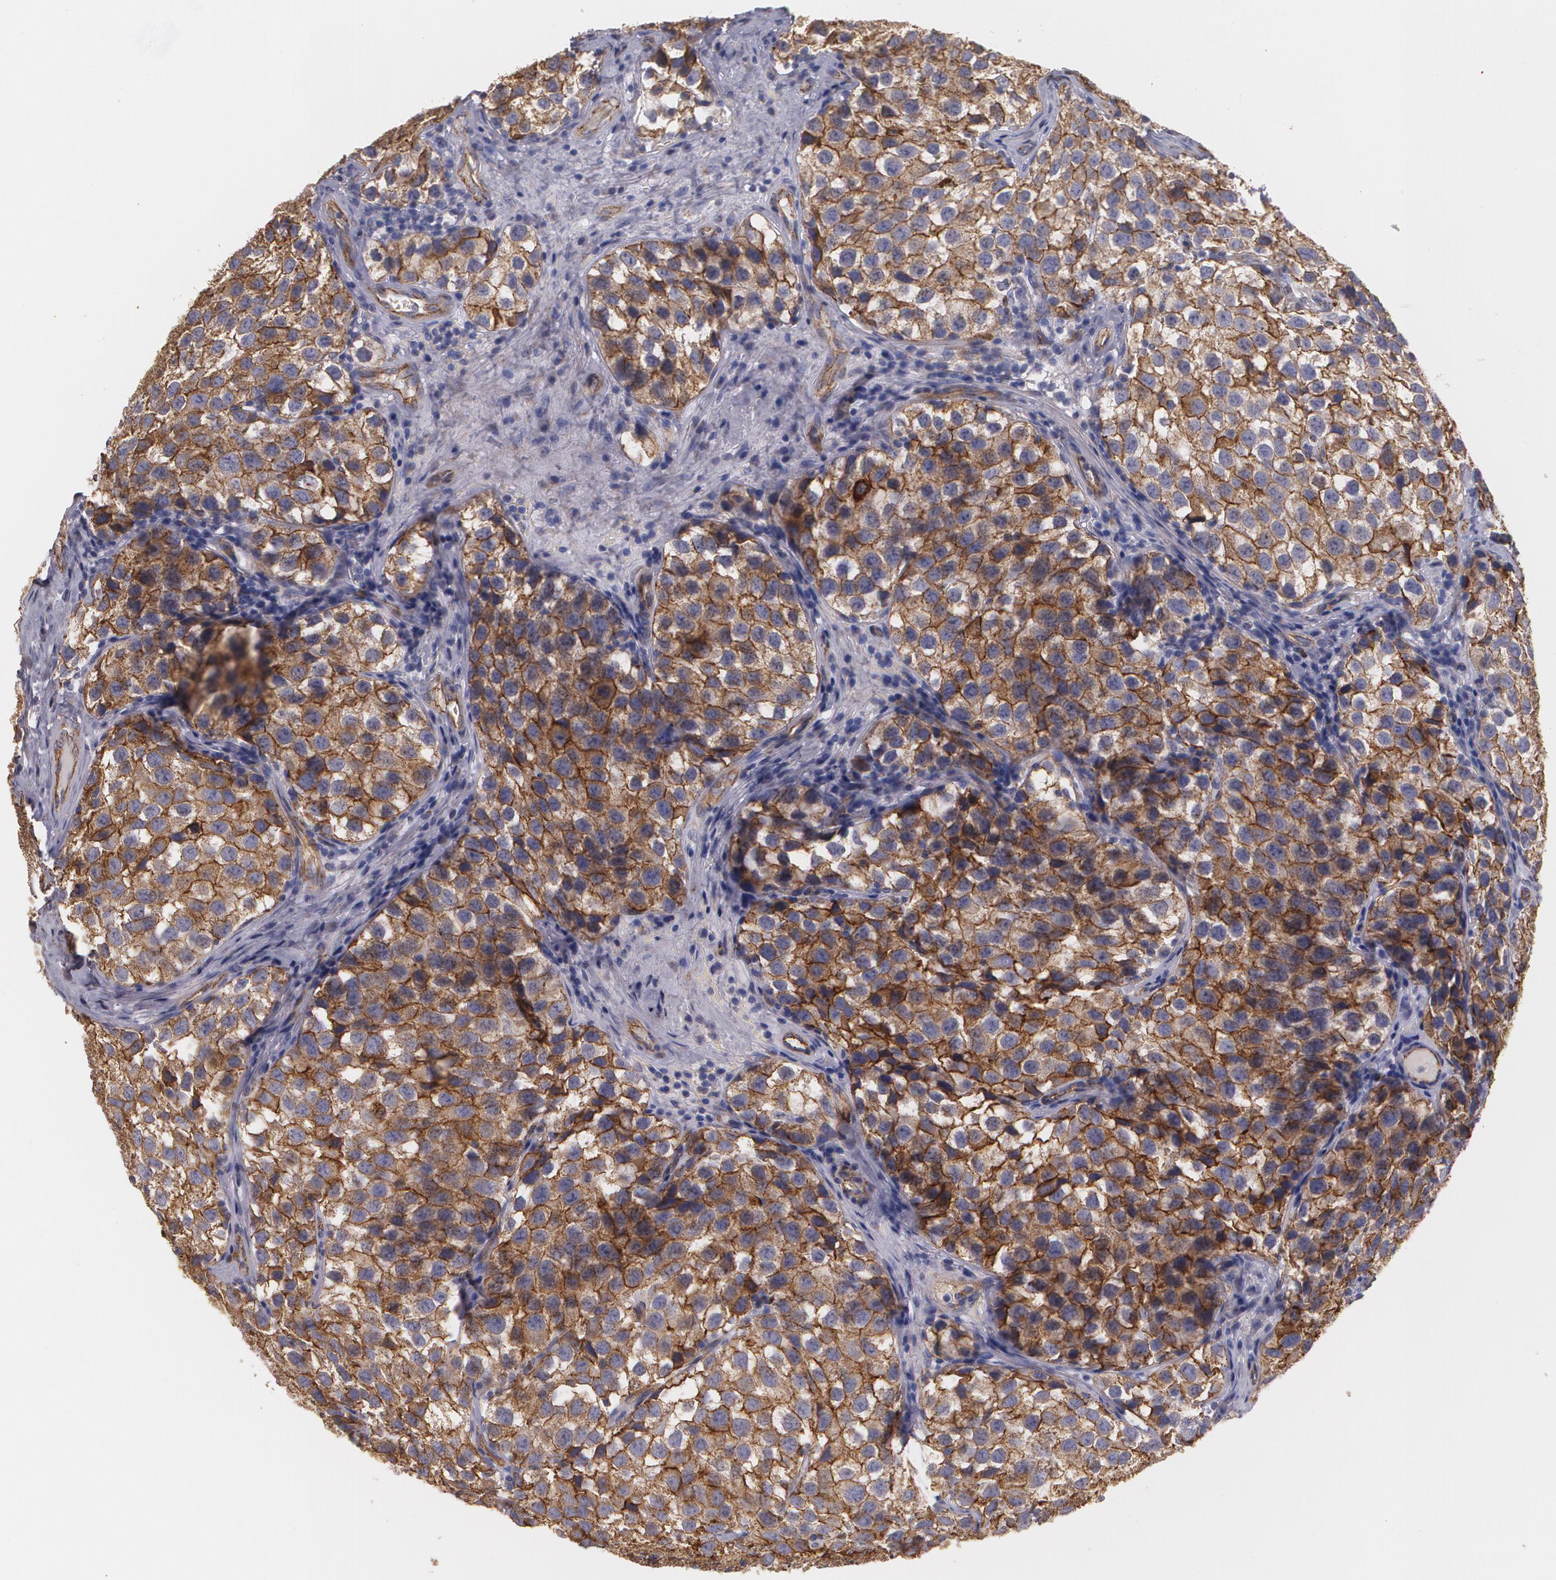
{"staining": {"intensity": "strong", "quantity": ">75%", "location": "cytoplasmic/membranous"}, "tissue": "testis cancer", "cell_type": "Tumor cells", "image_type": "cancer", "snomed": [{"axis": "morphology", "description": "Seminoma, NOS"}, {"axis": "topography", "description": "Testis"}], "caption": "Protein expression by immunohistochemistry displays strong cytoplasmic/membranous expression in about >75% of tumor cells in seminoma (testis).", "gene": "TJP1", "patient": {"sex": "male", "age": 39}}